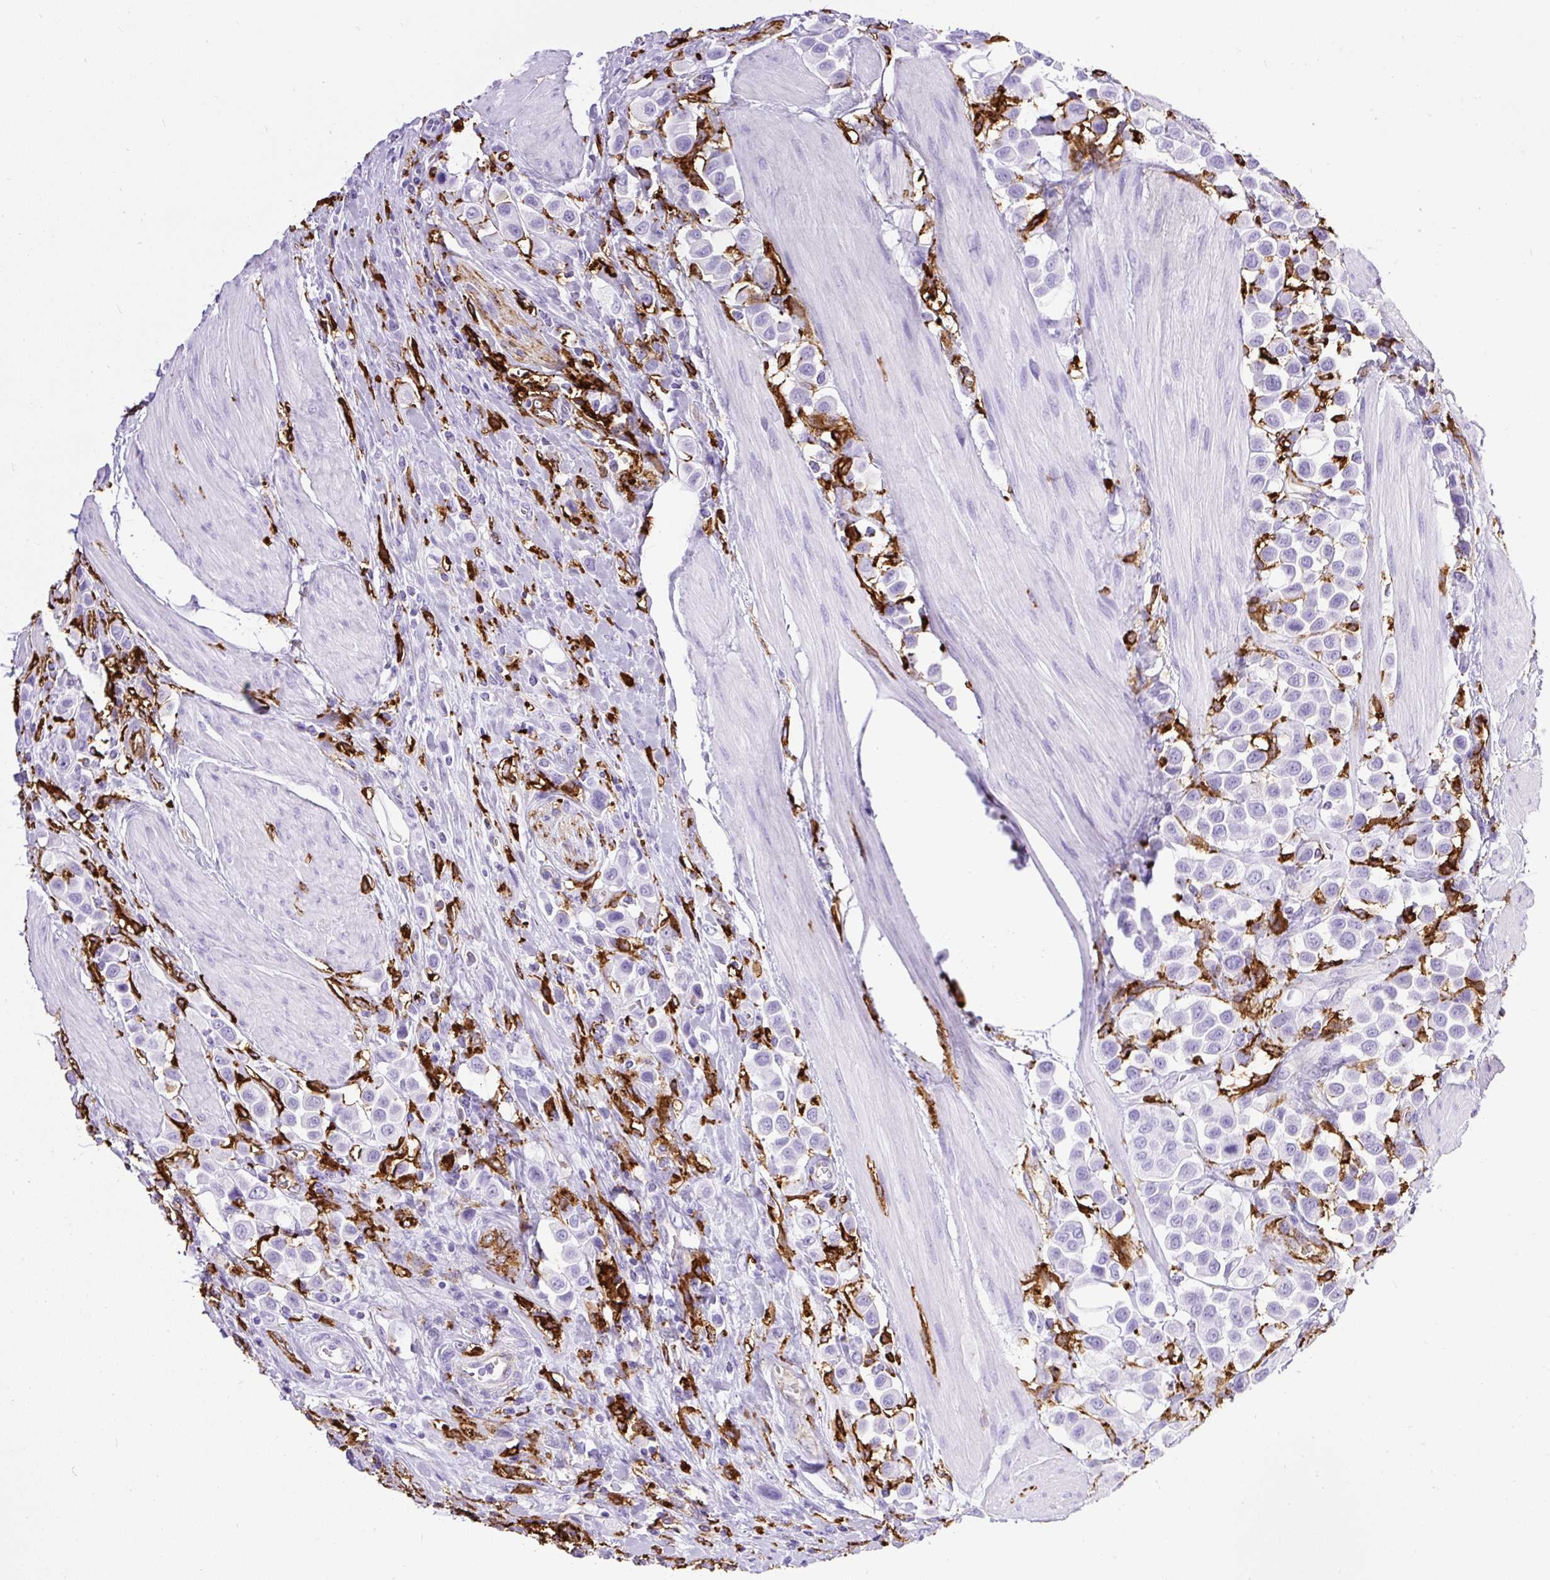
{"staining": {"intensity": "negative", "quantity": "none", "location": "none"}, "tissue": "urothelial cancer", "cell_type": "Tumor cells", "image_type": "cancer", "snomed": [{"axis": "morphology", "description": "Urothelial carcinoma, High grade"}, {"axis": "topography", "description": "Urinary bladder"}], "caption": "This is an IHC photomicrograph of human urothelial carcinoma (high-grade). There is no positivity in tumor cells.", "gene": "HLA-DRA", "patient": {"sex": "male", "age": 50}}